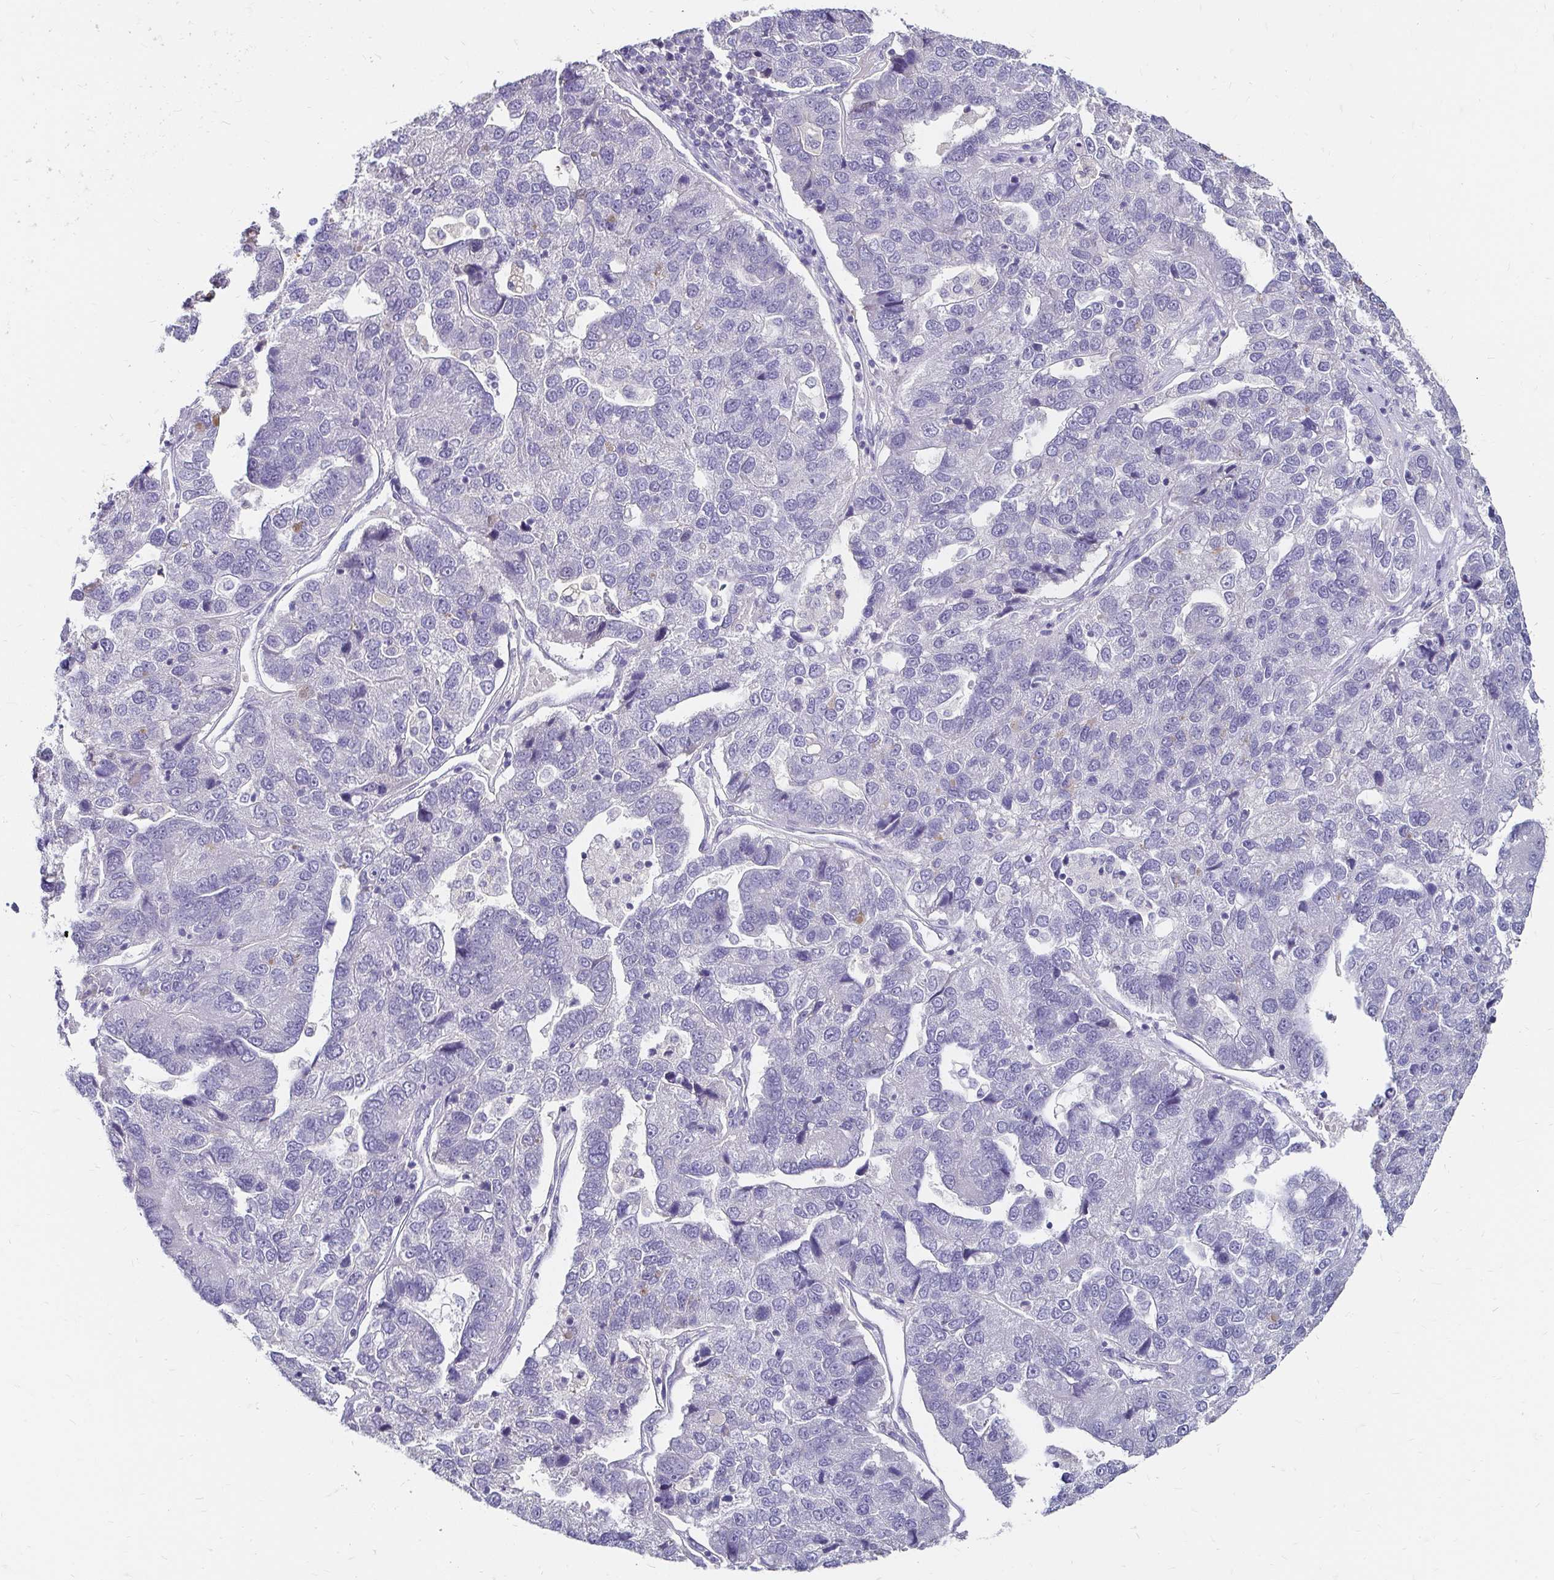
{"staining": {"intensity": "negative", "quantity": "none", "location": "none"}, "tissue": "pancreatic cancer", "cell_type": "Tumor cells", "image_type": "cancer", "snomed": [{"axis": "morphology", "description": "Adenocarcinoma, NOS"}, {"axis": "topography", "description": "Pancreas"}], "caption": "Immunohistochemical staining of human pancreatic cancer exhibits no significant staining in tumor cells.", "gene": "SCG3", "patient": {"sex": "female", "age": 61}}